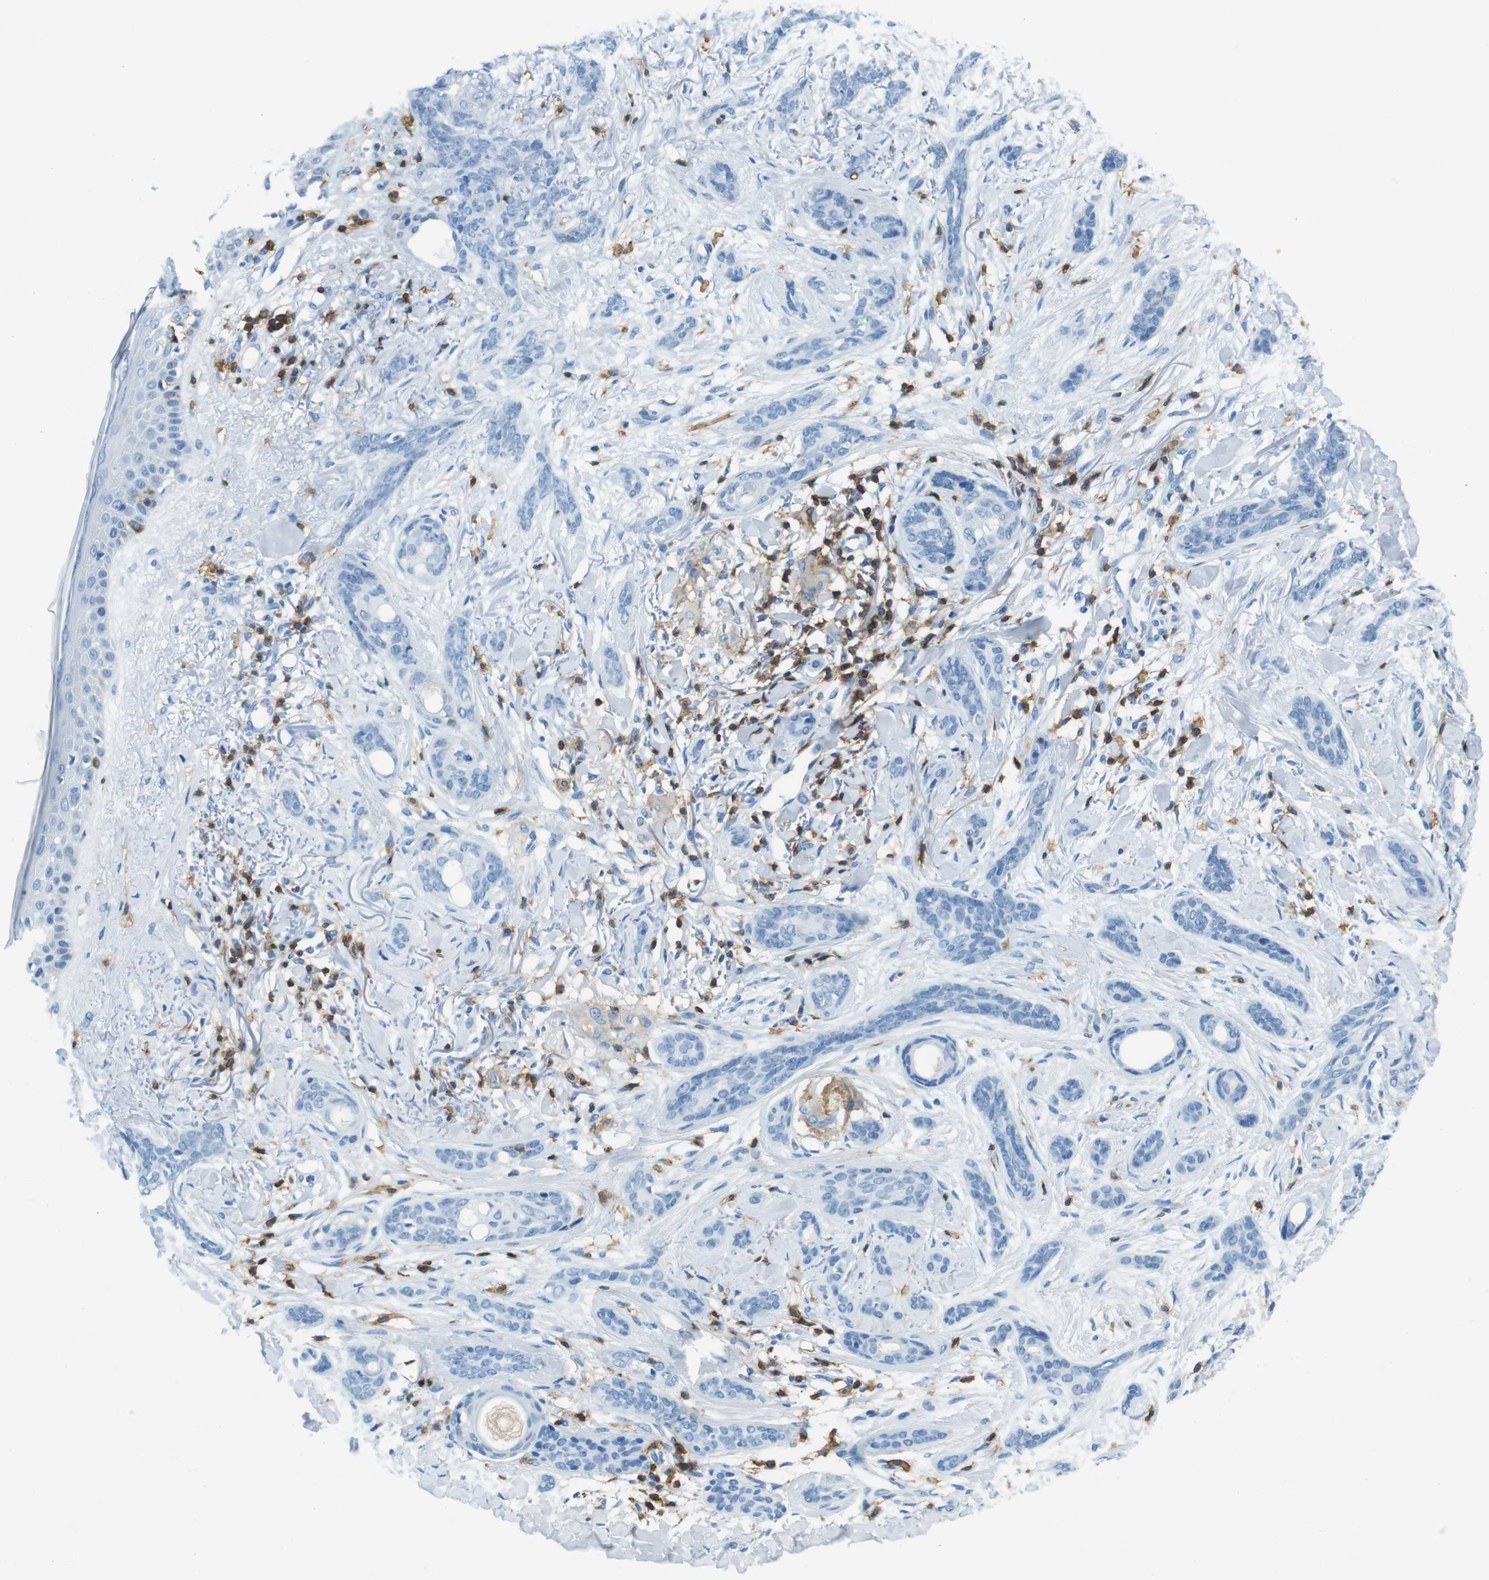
{"staining": {"intensity": "negative", "quantity": "none", "location": "none"}, "tissue": "skin cancer", "cell_type": "Tumor cells", "image_type": "cancer", "snomed": [{"axis": "morphology", "description": "Basal cell carcinoma"}, {"axis": "morphology", "description": "Adnexal tumor, benign"}, {"axis": "topography", "description": "Skin"}], "caption": "This histopathology image is of skin cancer stained with immunohistochemistry to label a protein in brown with the nuclei are counter-stained blue. There is no positivity in tumor cells.", "gene": "LAT", "patient": {"sex": "female", "age": 42}}